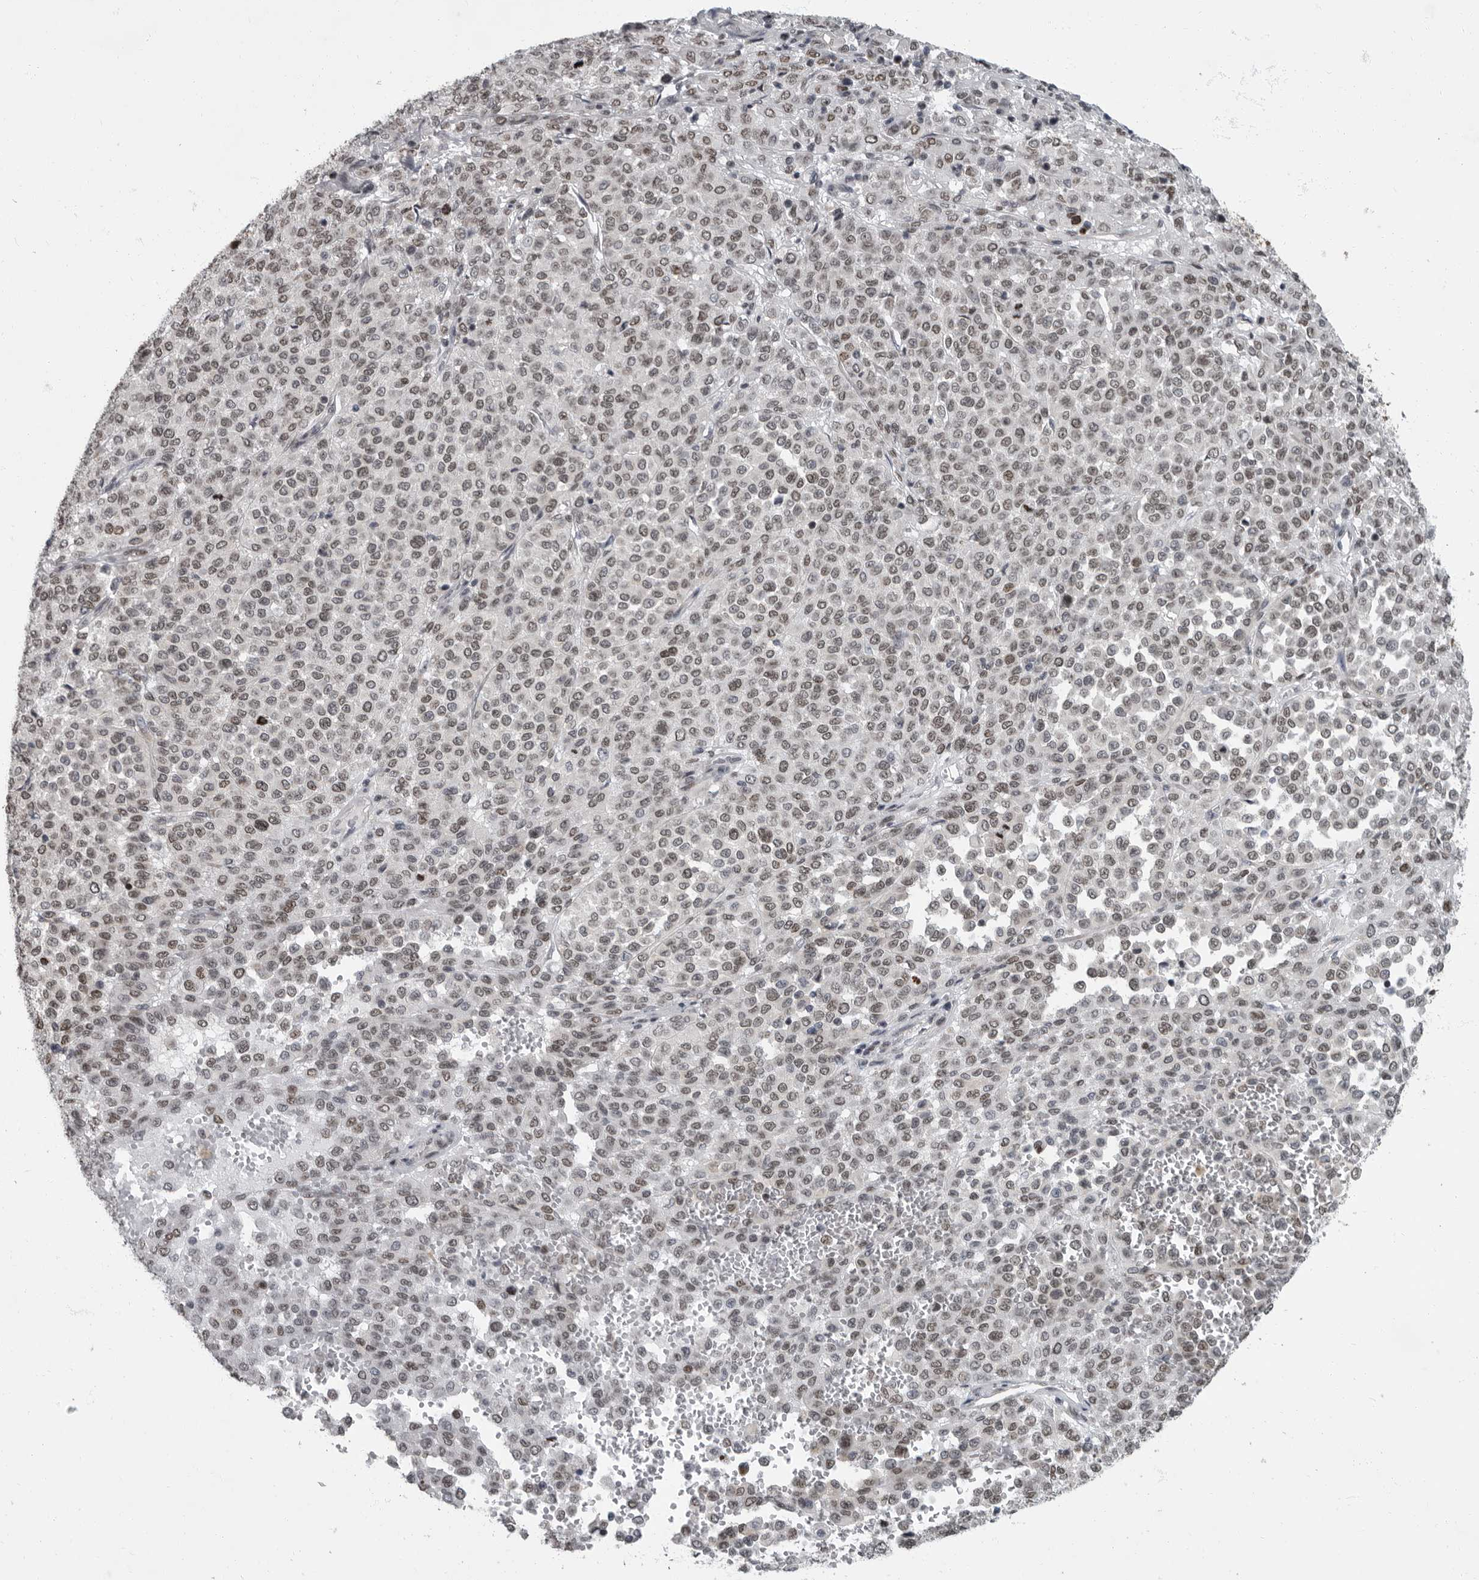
{"staining": {"intensity": "weak", "quantity": ">75%", "location": "nuclear"}, "tissue": "melanoma", "cell_type": "Tumor cells", "image_type": "cancer", "snomed": [{"axis": "morphology", "description": "Malignant melanoma, Metastatic site"}, {"axis": "topography", "description": "Pancreas"}], "caption": "High-power microscopy captured an immunohistochemistry (IHC) micrograph of malignant melanoma (metastatic site), revealing weak nuclear expression in about >75% of tumor cells.", "gene": "EVI5", "patient": {"sex": "female", "age": 30}}